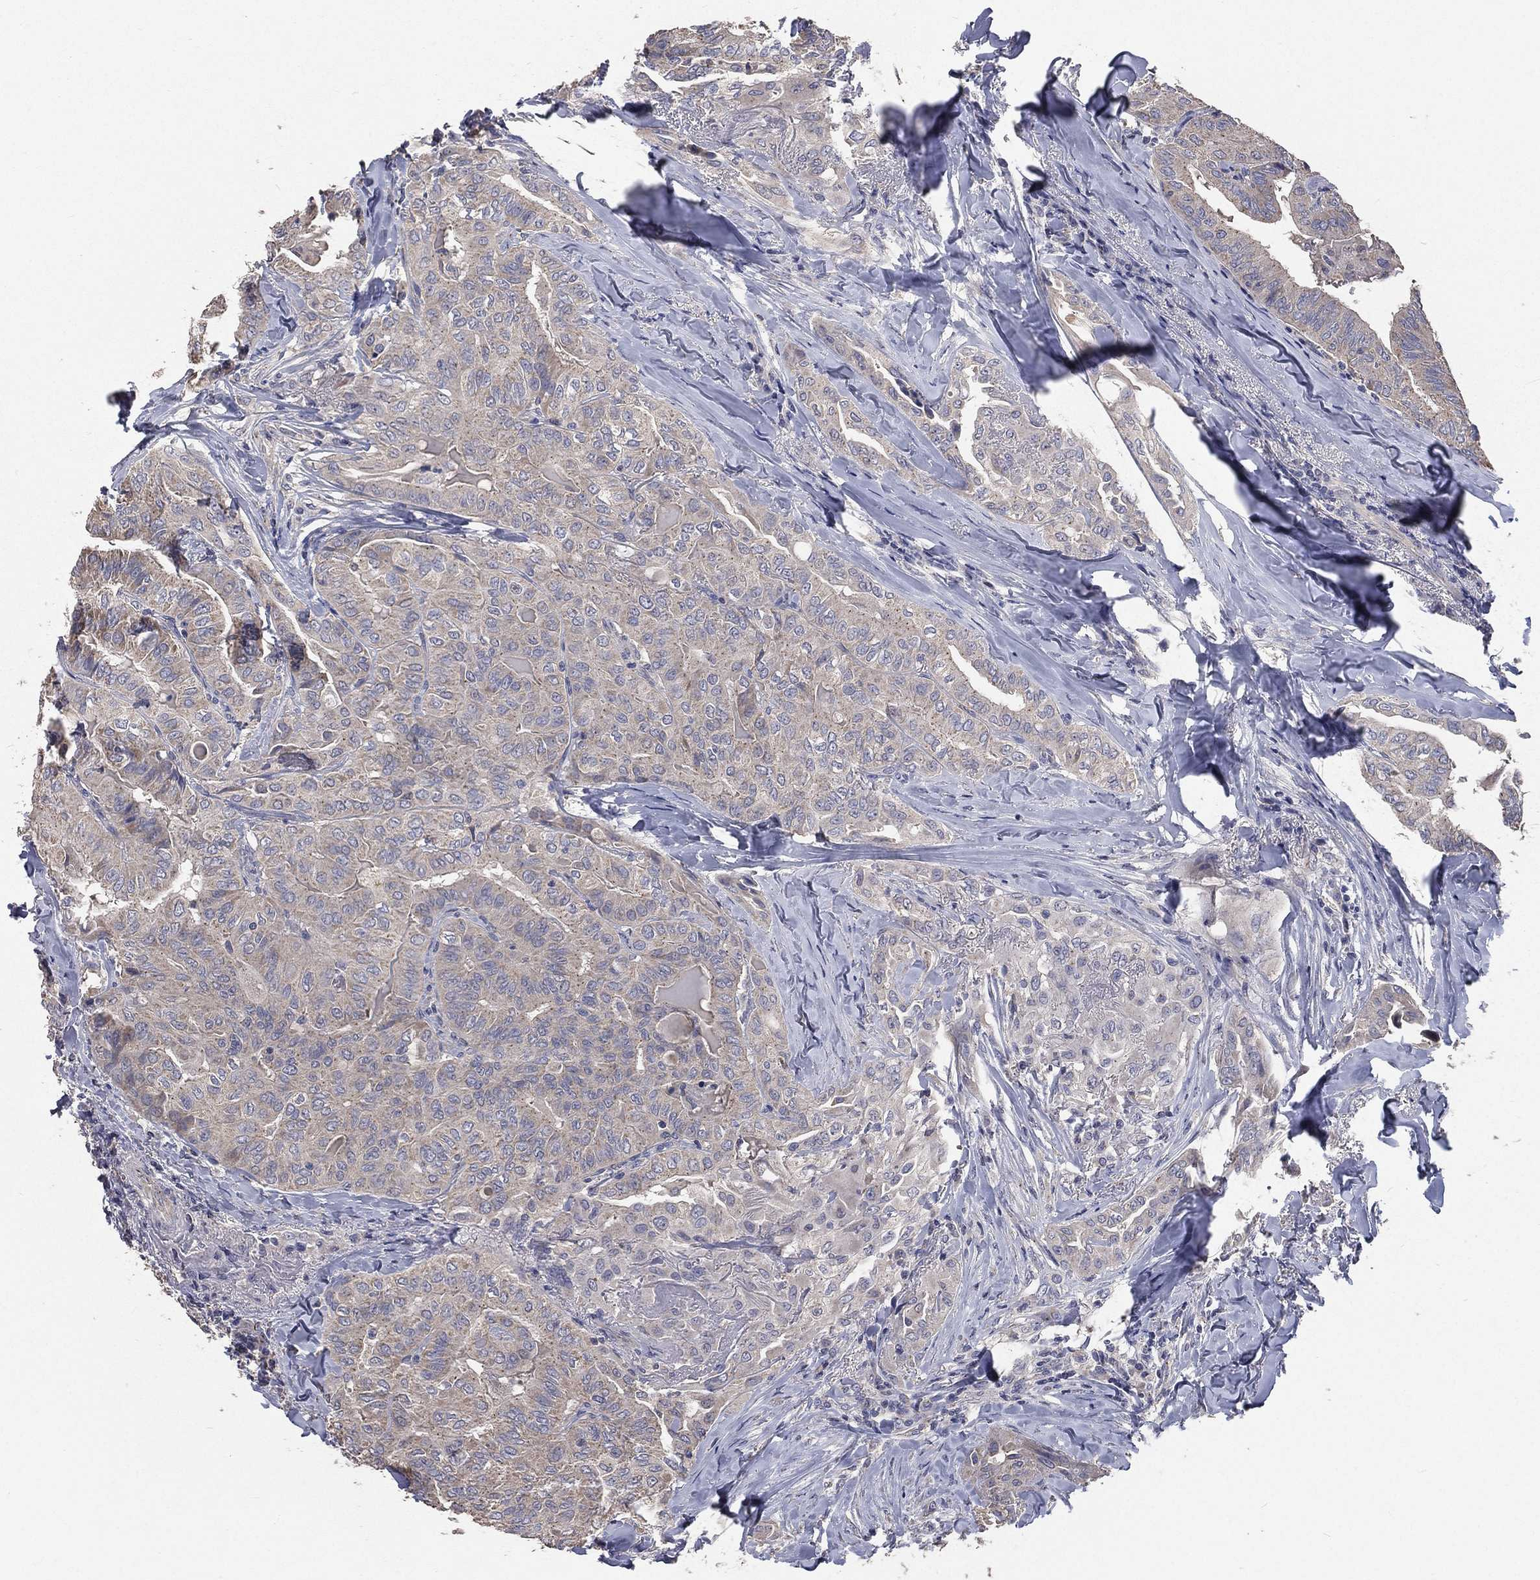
{"staining": {"intensity": "weak", "quantity": "<25%", "location": "cytoplasmic/membranous"}, "tissue": "thyroid cancer", "cell_type": "Tumor cells", "image_type": "cancer", "snomed": [{"axis": "morphology", "description": "Papillary adenocarcinoma, NOS"}, {"axis": "topography", "description": "Thyroid gland"}], "caption": "DAB immunohistochemical staining of thyroid cancer demonstrates no significant positivity in tumor cells.", "gene": "CROCC", "patient": {"sex": "female", "age": 68}}